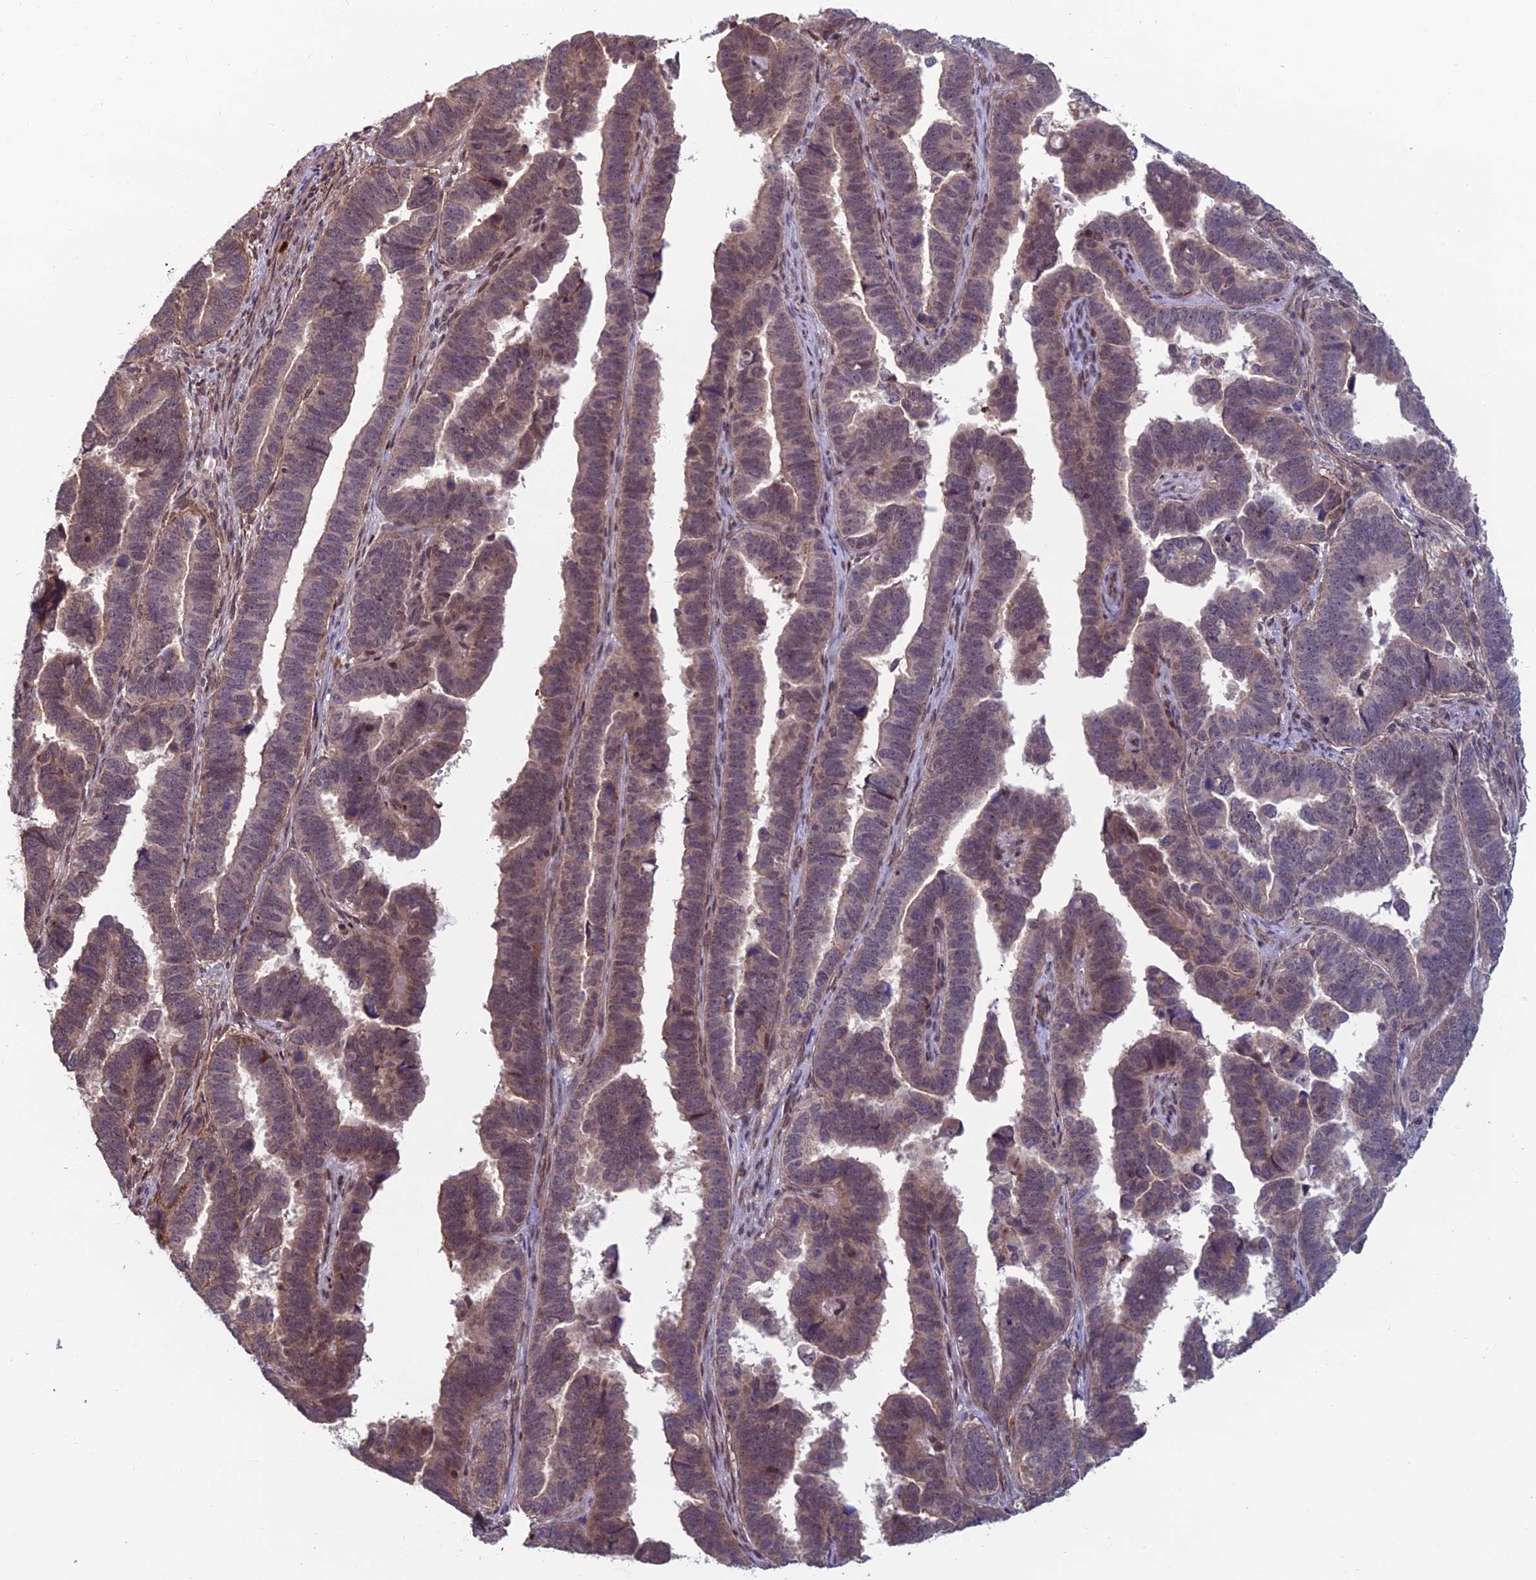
{"staining": {"intensity": "weak", "quantity": "<25%", "location": "cytoplasmic/membranous,nuclear"}, "tissue": "endometrial cancer", "cell_type": "Tumor cells", "image_type": "cancer", "snomed": [{"axis": "morphology", "description": "Adenocarcinoma, NOS"}, {"axis": "topography", "description": "Endometrium"}], "caption": "Immunohistochemistry image of human endometrial cancer (adenocarcinoma) stained for a protein (brown), which demonstrates no expression in tumor cells.", "gene": "CCDC183", "patient": {"sex": "female", "age": 75}}